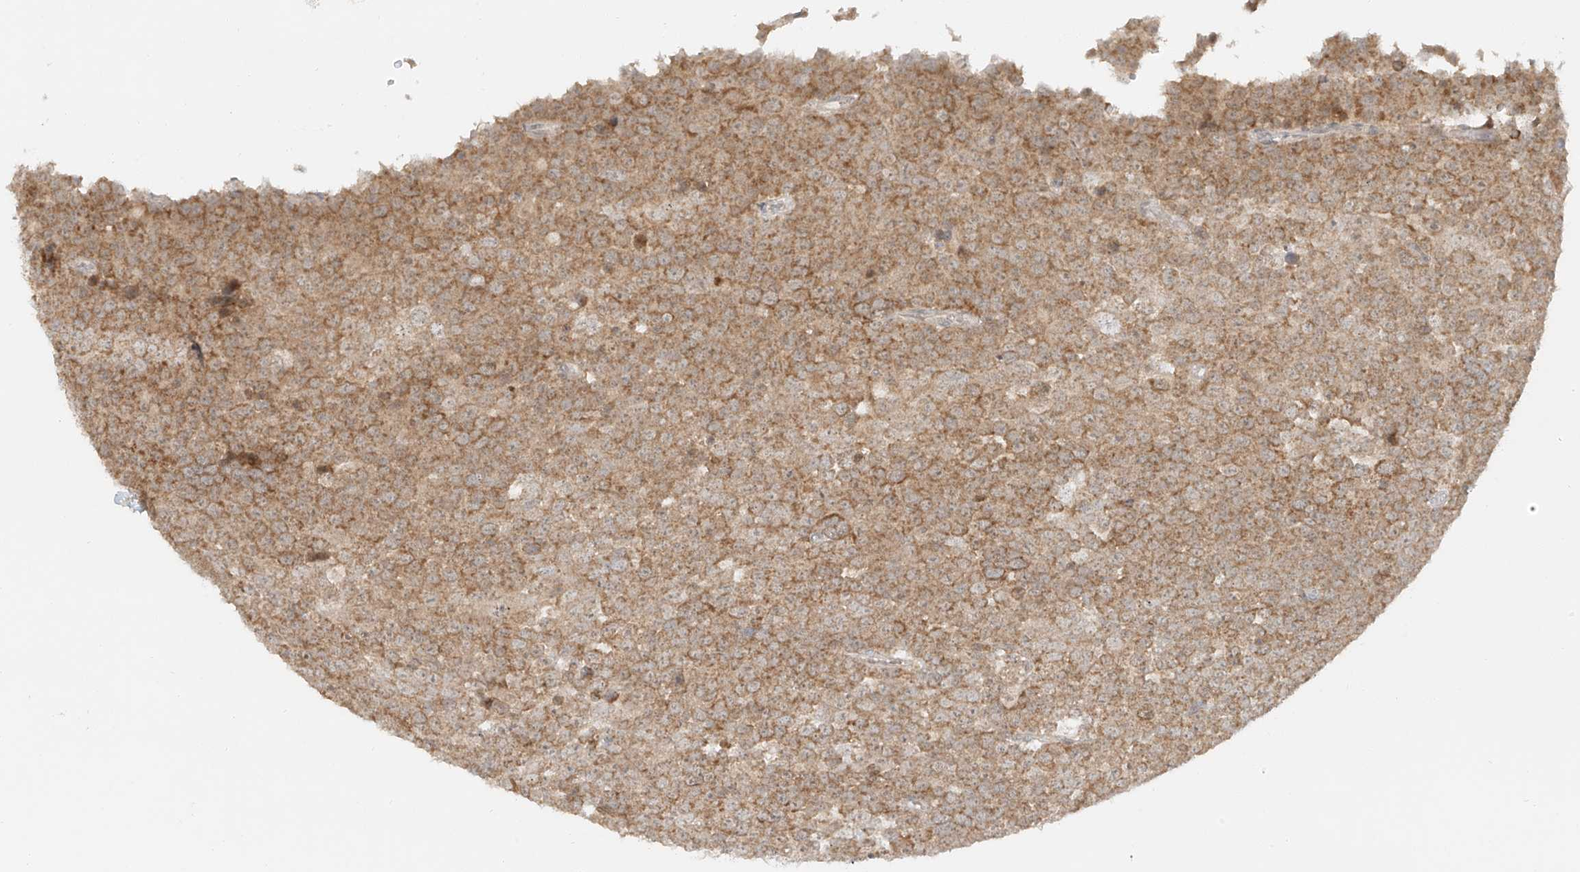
{"staining": {"intensity": "moderate", "quantity": ">75%", "location": "cytoplasmic/membranous"}, "tissue": "testis cancer", "cell_type": "Tumor cells", "image_type": "cancer", "snomed": [{"axis": "morphology", "description": "Seminoma, NOS"}, {"axis": "topography", "description": "Testis"}], "caption": "Protein staining displays moderate cytoplasmic/membranous staining in about >75% of tumor cells in testis cancer (seminoma).", "gene": "MIPEP", "patient": {"sex": "male", "age": 71}}